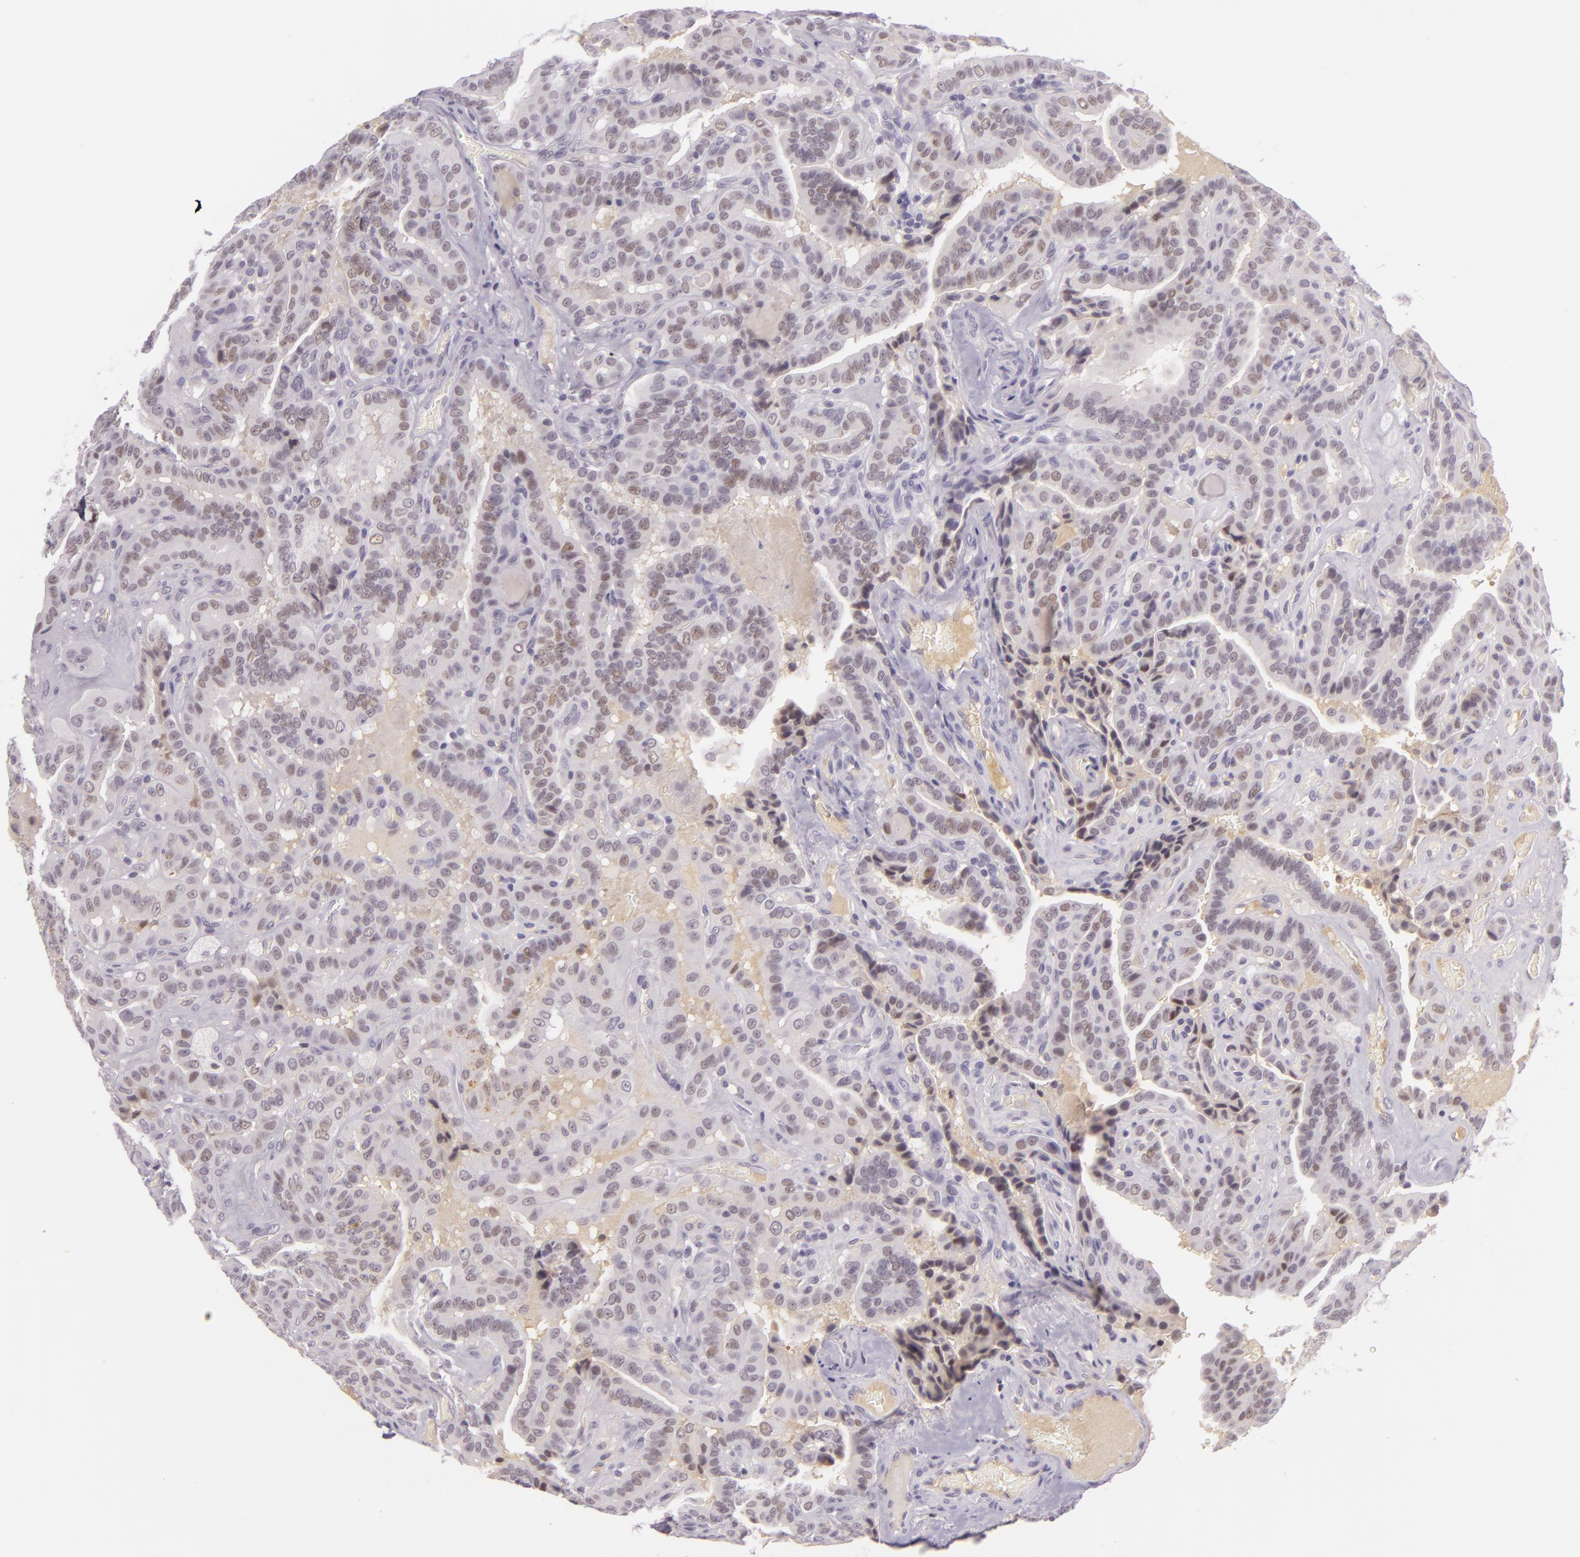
{"staining": {"intensity": "weak", "quantity": "<25%", "location": "nuclear"}, "tissue": "thyroid cancer", "cell_type": "Tumor cells", "image_type": "cancer", "snomed": [{"axis": "morphology", "description": "Papillary adenocarcinoma, NOS"}, {"axis": "topography", "description": "Thyroid gland"}], "caption": "This is an immunohistochemistry image of human papillary adenocarcinoma (thyroid). There is no positivity in tumor cells.", "gene": "CHEK2", "patient": {"sex": "male", "age": 87}}